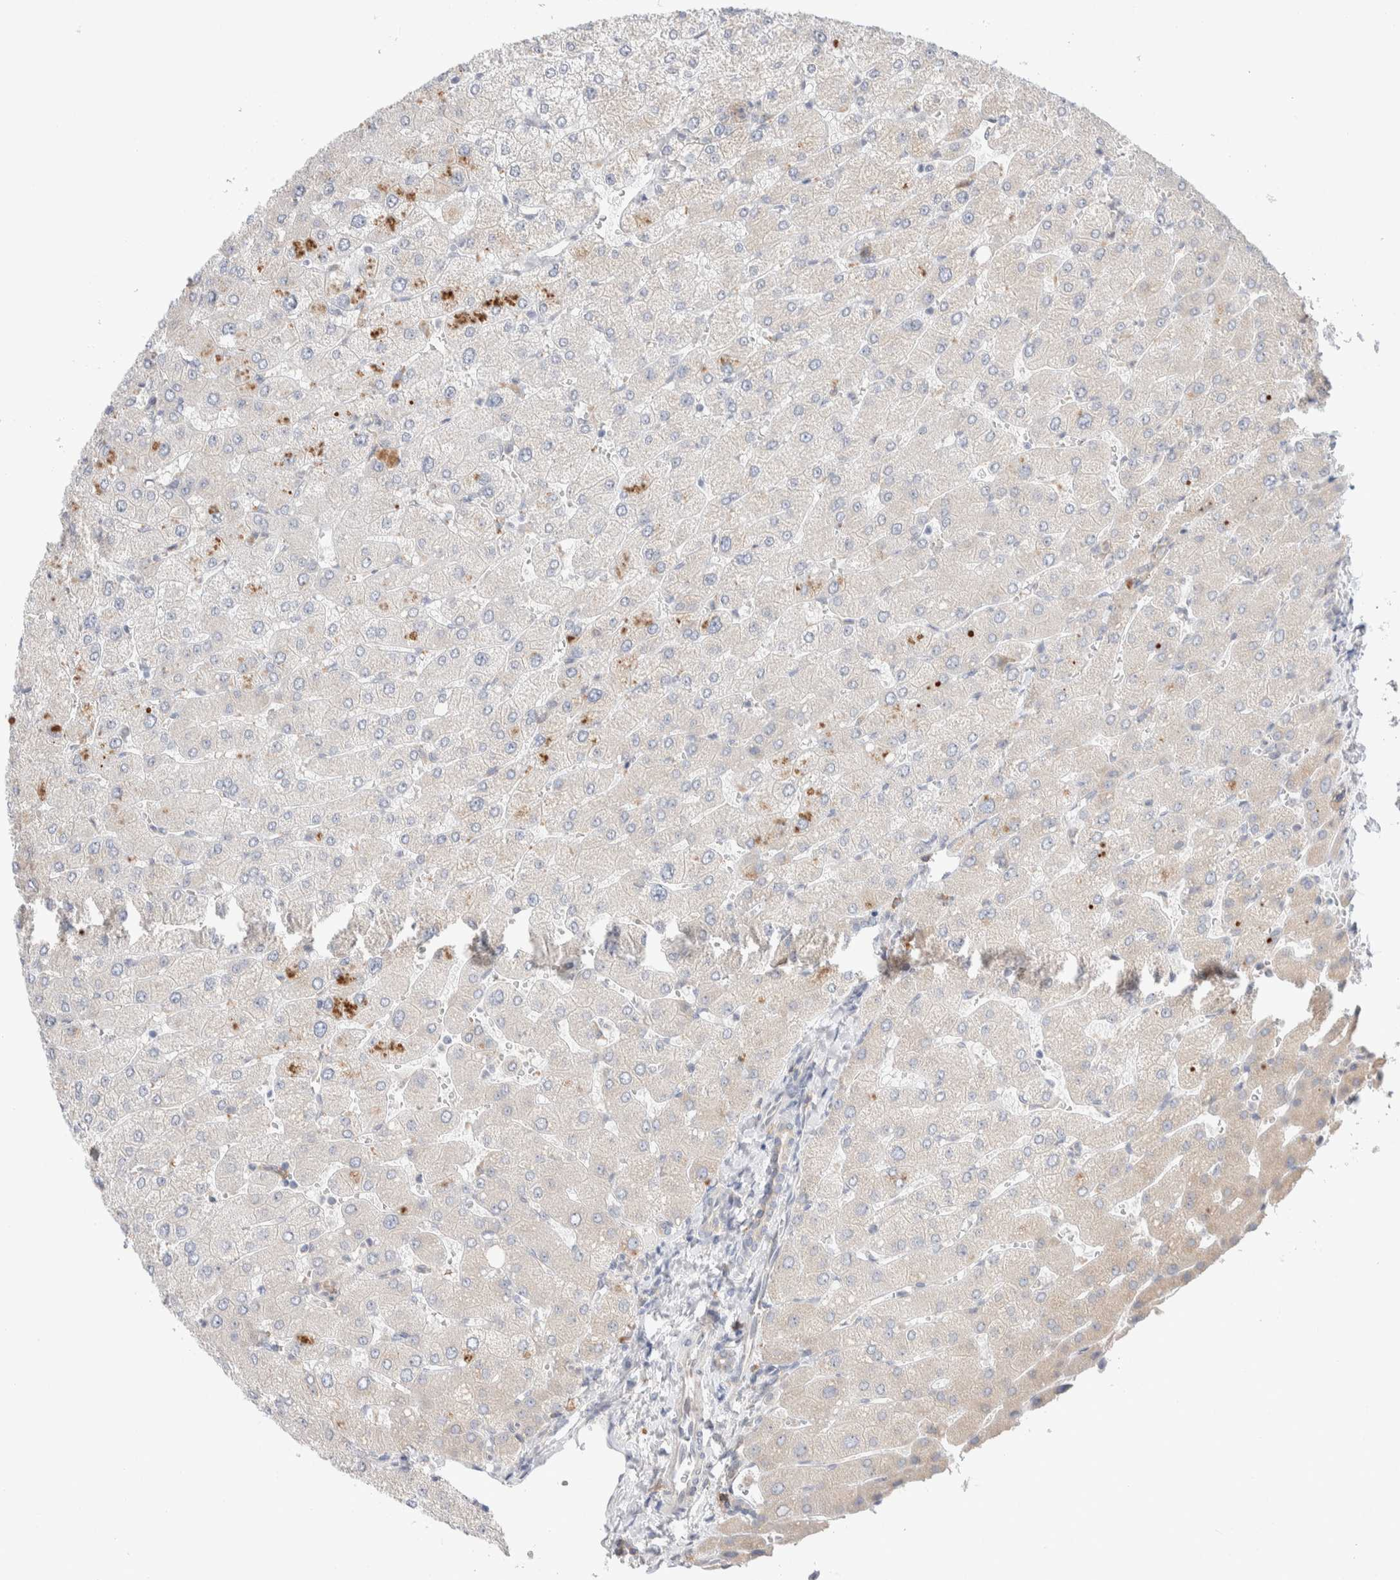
{"staining": {"intensity": "negative", "quantity": "none", "location": "none"}, "tissue": "liver", "cell_type": "Cholangiocytes", "image_type": "normal", "snomed": [{"axis": "morphology", "description": "Normal tissue, NOS"}, {"axis": "topography", "description": "Liver"}], "caption": "The image displays no staining of cholangiocytes in unremarkable liver. (Stains: DAB (3,3'-diaminobenzidine) IHC with hematoxylin counter stain, Microscopy: brightfield microscopy at high magnification).", "gene": "RUSF1", "patient": {"sex": "male", "age": 55}}